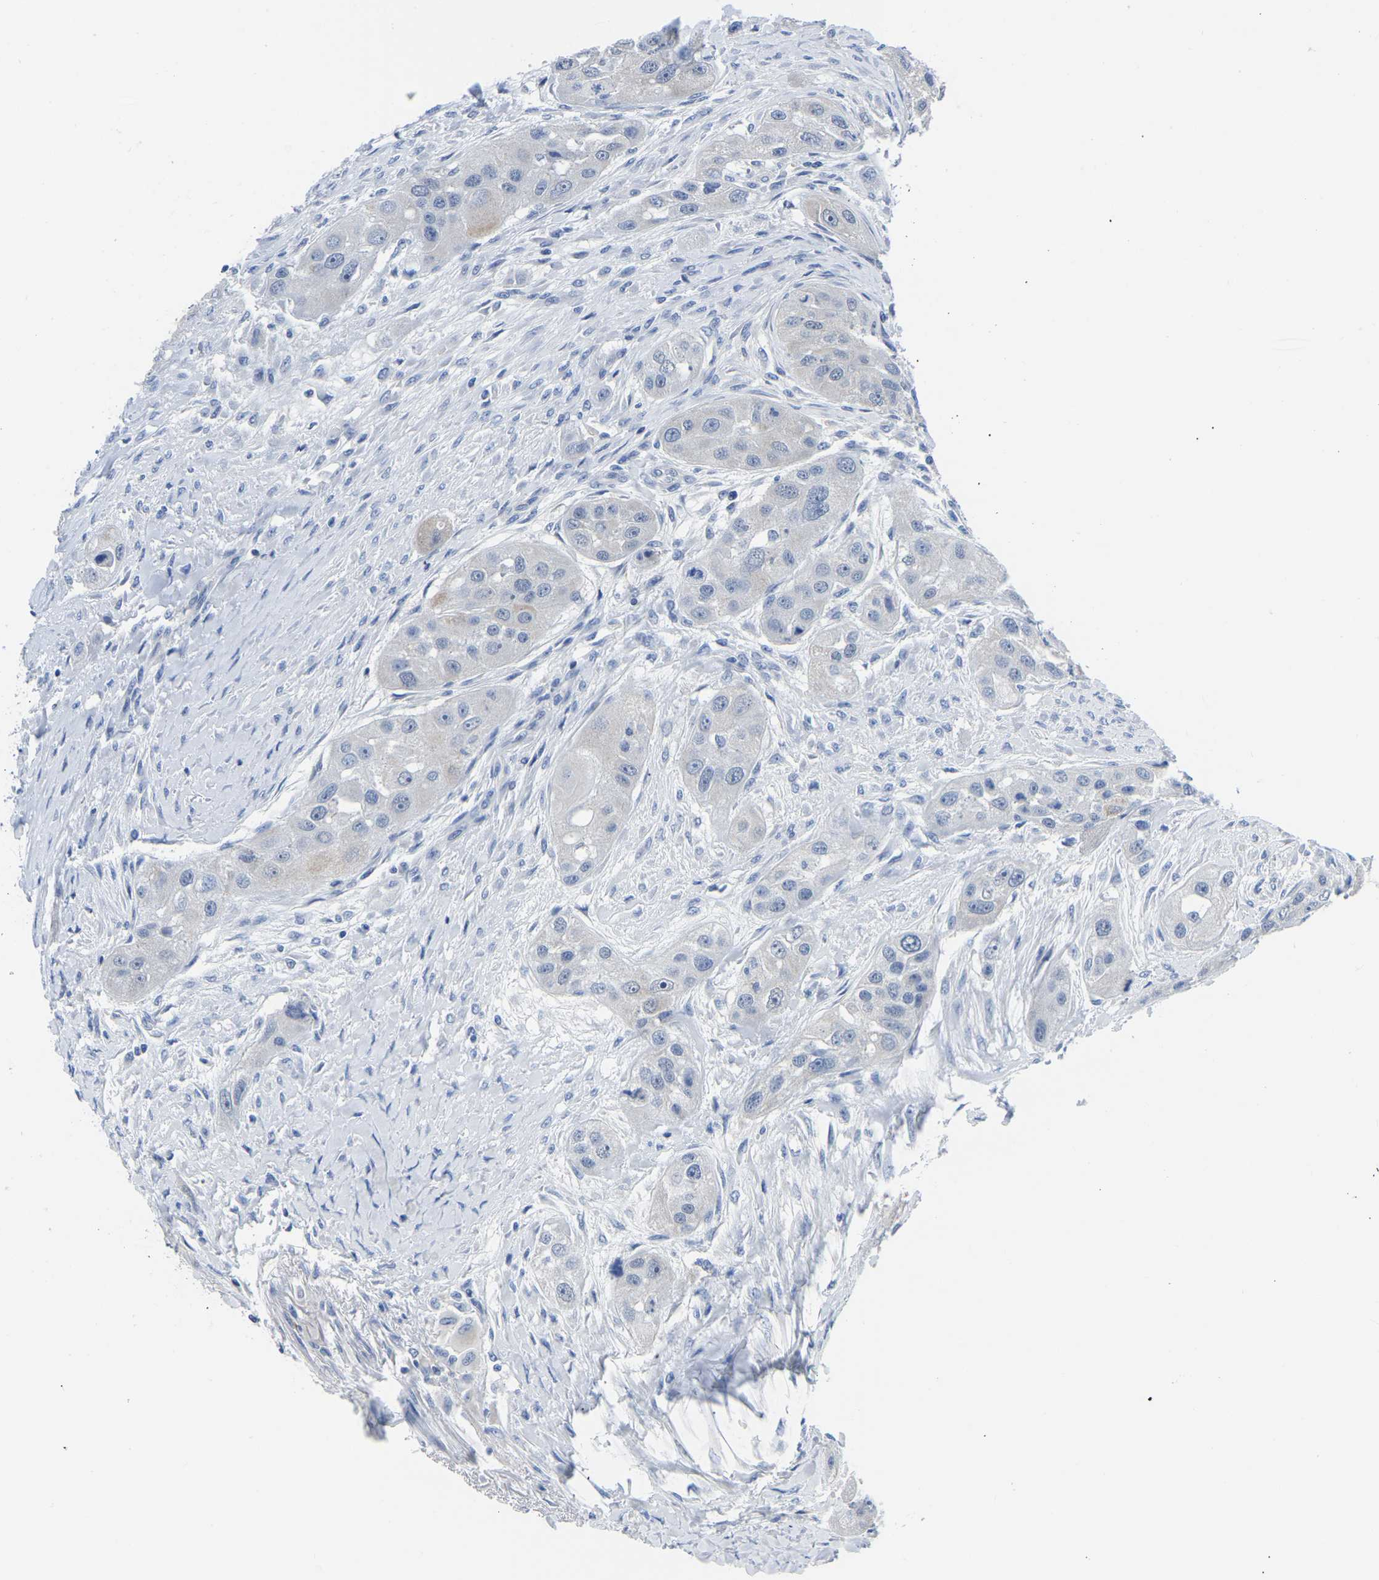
{"staining": {"intensity": "negative", "quantity": "none", "location": "none"}, "tissue": "head and neck cancer", "cell_type": "Tumor cells", "image_type": "cancer", "snomed": [{"axis": "morphology", "description": "Normal tissue, NOS"}, {"axis": "morphology", "description": "Squamous cell carcinoma, NOS"}, {"axis": "topography", "description": "Skeletal muscle"}, {"axis": "topography", "description": "Head-Neck"}], "caption": "This is an immunohistochemistry (IHC) histopathology image of squamous cell carcinoma (head and neck). There is no positivity in tumor cells.", "gene": "ETFA", "patient": {"sex": "male", "age": 51}}